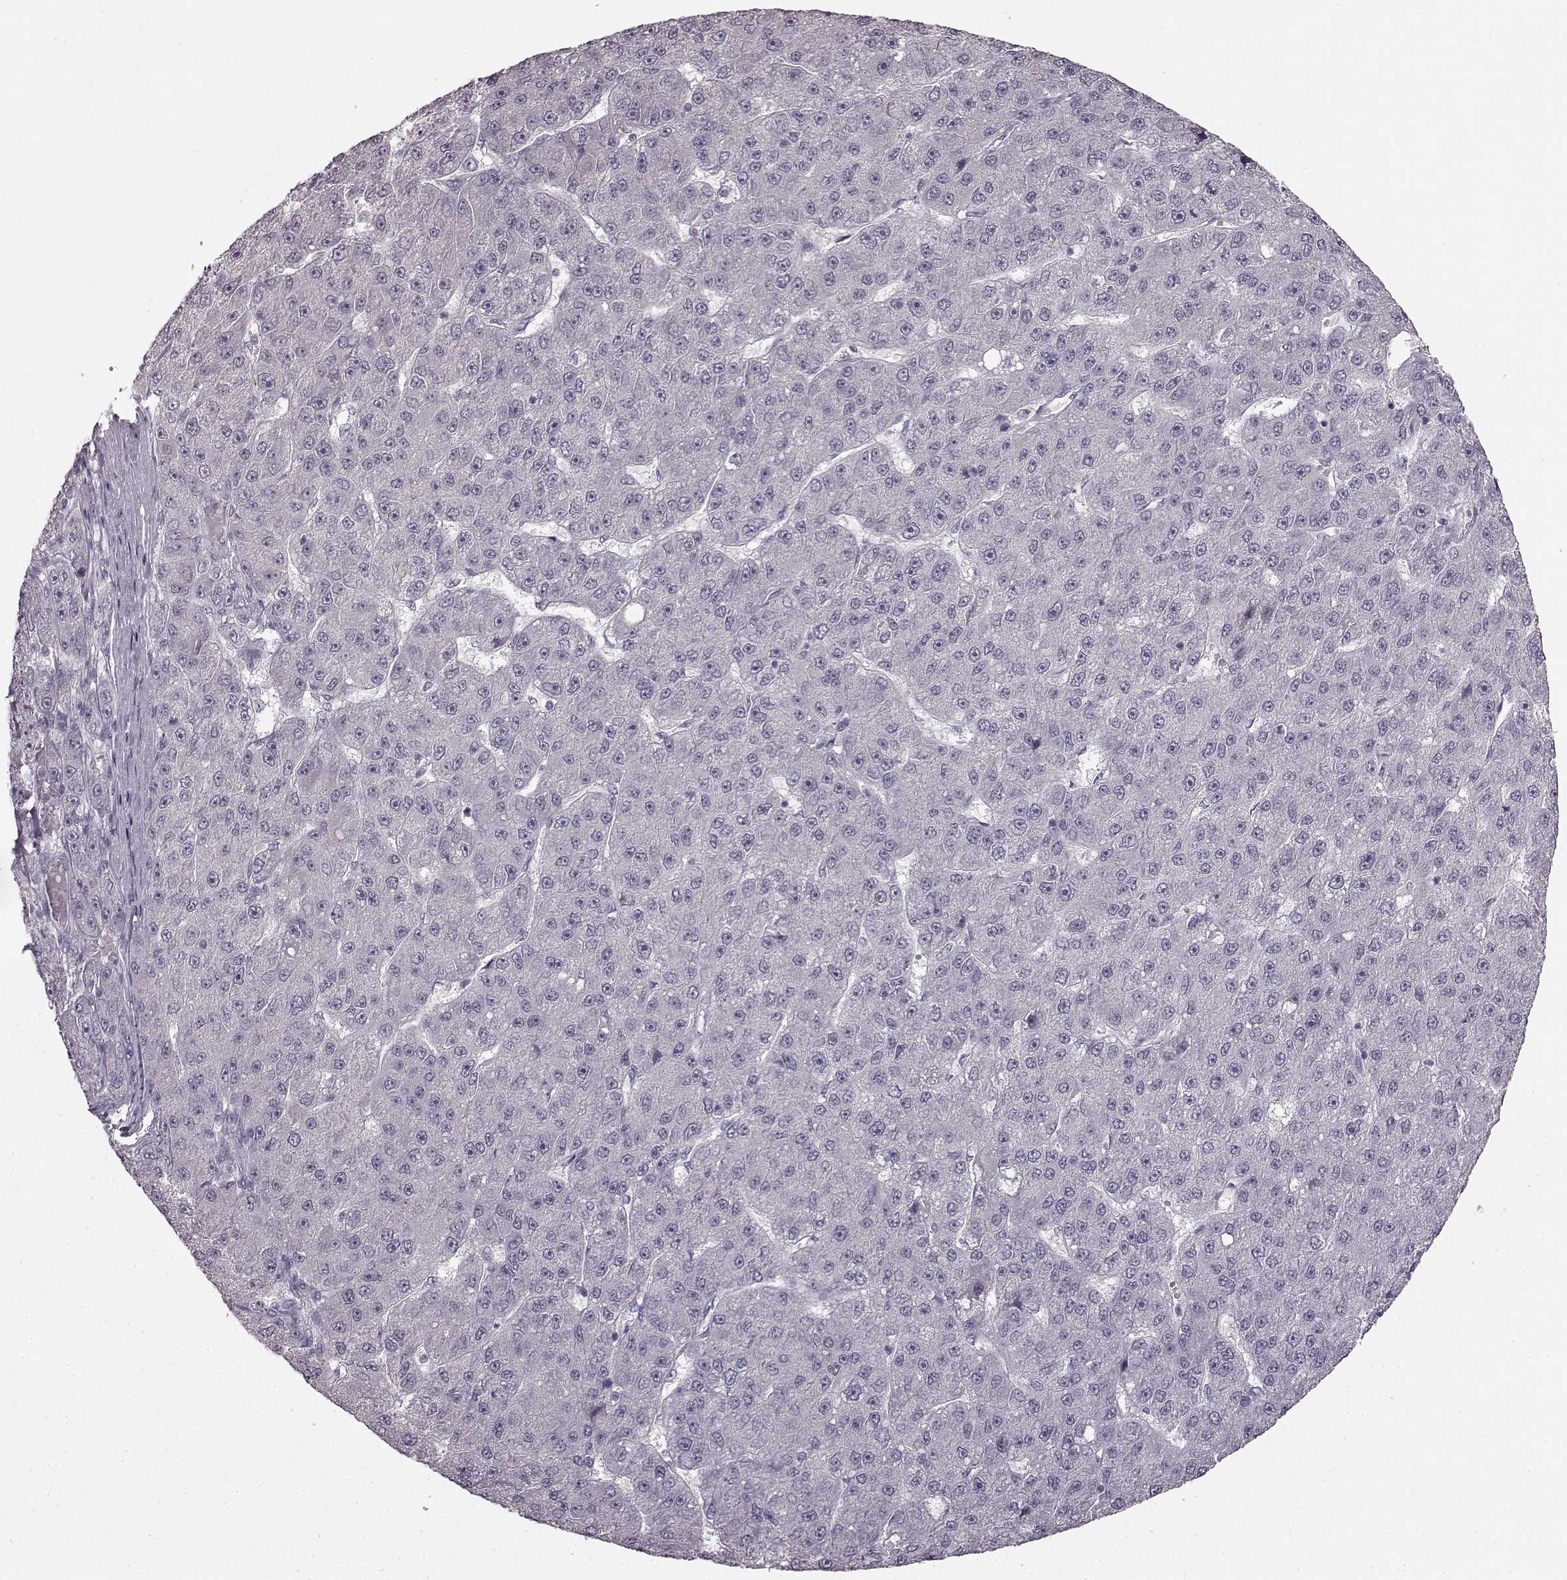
{"staining": {"intensity": "negative", "quantity": "none", "location": "none"}, "tissue": "liver cancer", "cell_type": "Tumor cells", "image_type": "cancer", "snomed": [{"axis": "morphology", "description": "Carcinoma, Hepatocellular, NOS"}, {"axis": "topography", "description": "Liver"}], "caption": "Micrograph shows no significant protein staining in tumor cells of liver cancer. The staining was performed using DAB (3,3'-diaminobenzidine) to visualize the protein expression in brown, while the nuclei were stained in blue with hematoxylin (Magnification: 20x).", "gene": "LHB", "patient": {"sex": "male", "age": 67}}